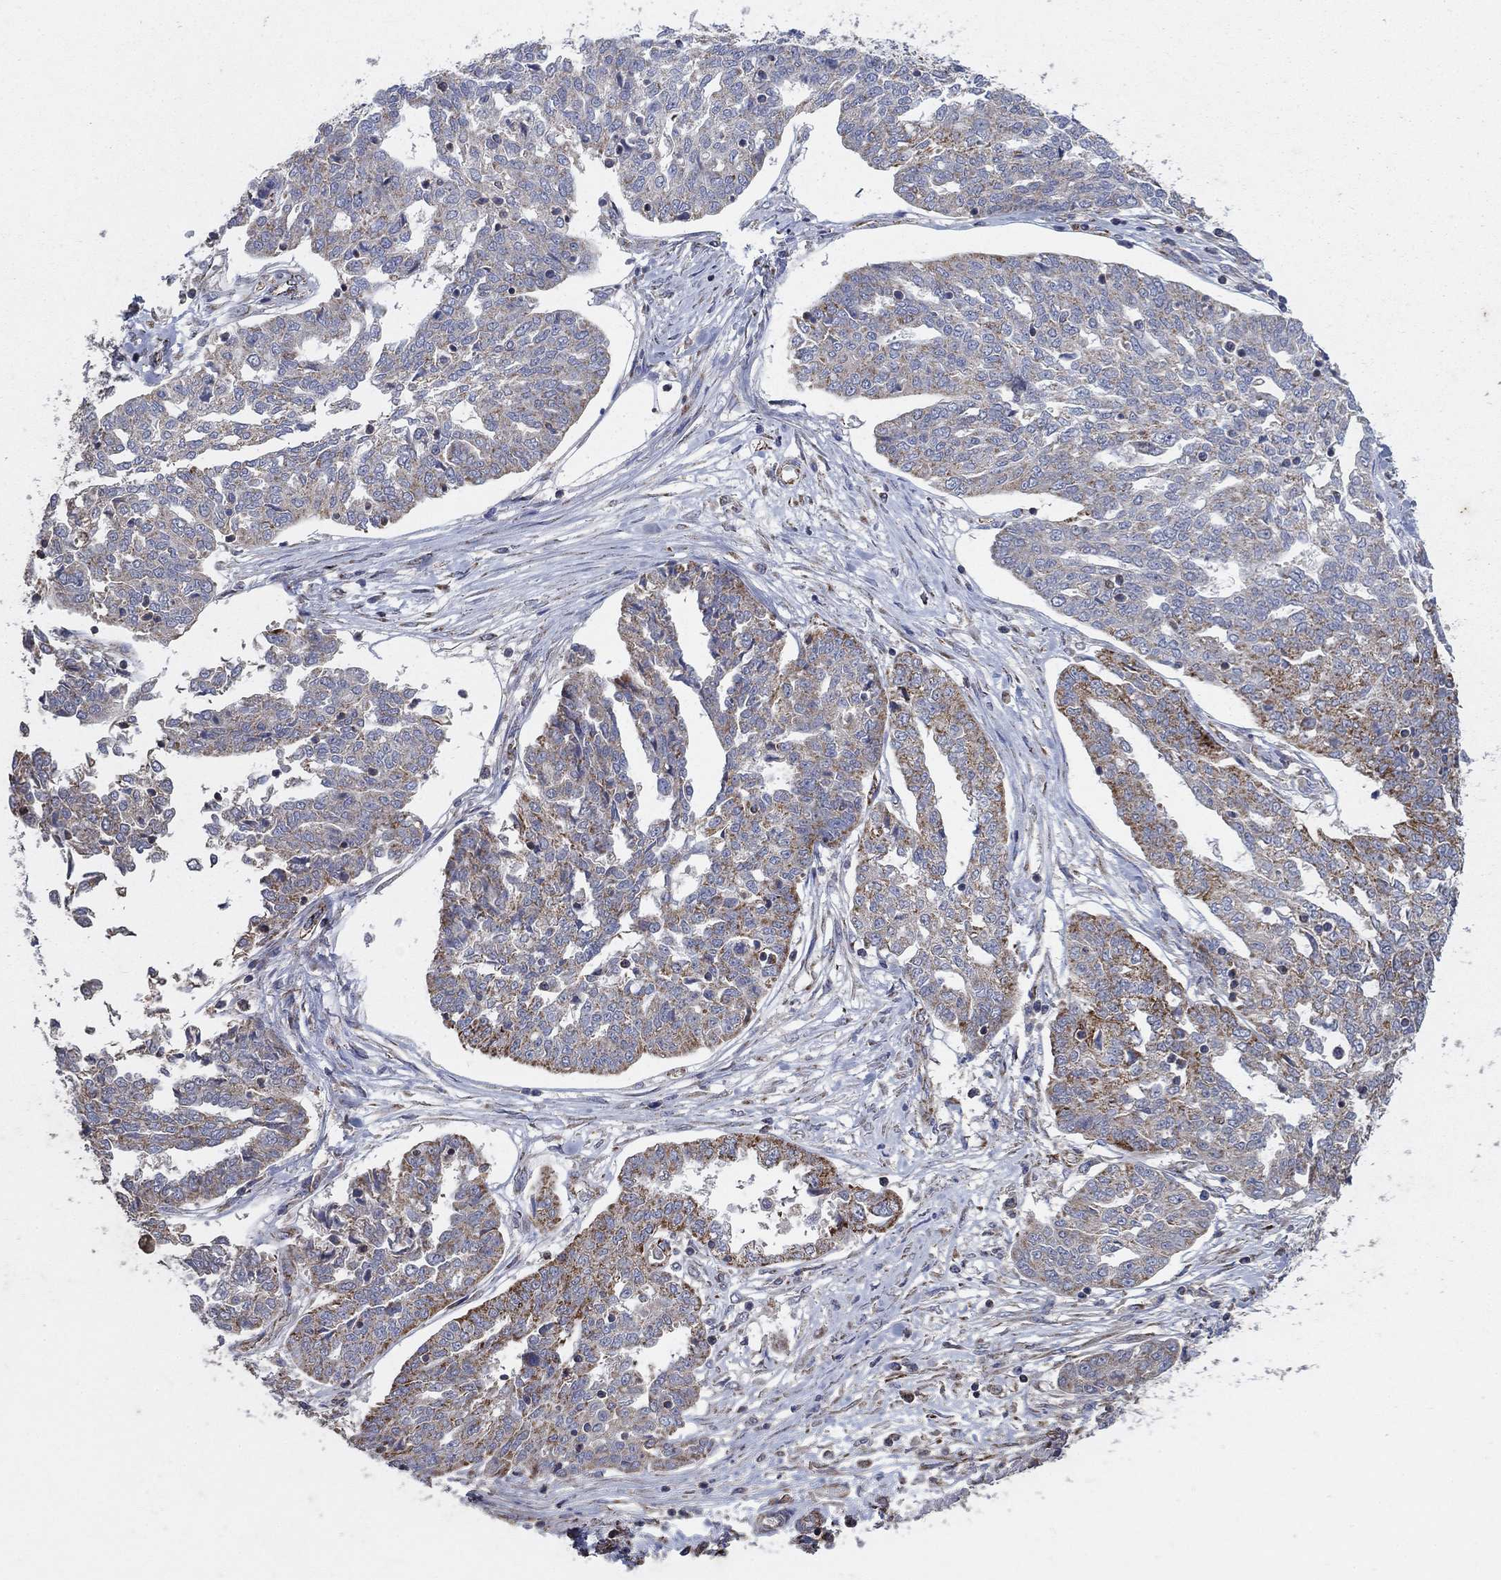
{"staining": {"intensity": "moderate", "quantity": "<25%", "location": "cytoplasmic/membranous"}, "tissue": "ovarian cancer", "cell_type": "Tumor cells", "image_type": "cancer", "snomed": [{"axis": "morphology", "description": "Cystadenocarcinoma, serous, NOS"}, {"axis": "topography", "description": "Ovary"}], "caption": "Ovarian cancer stained with IHC exhibits moderate cytoplasmic/membranous staining in approximately <25% of tumor cells.", "gene": "PNPLA2", "patient": {"sex": "female", "age": 67}}